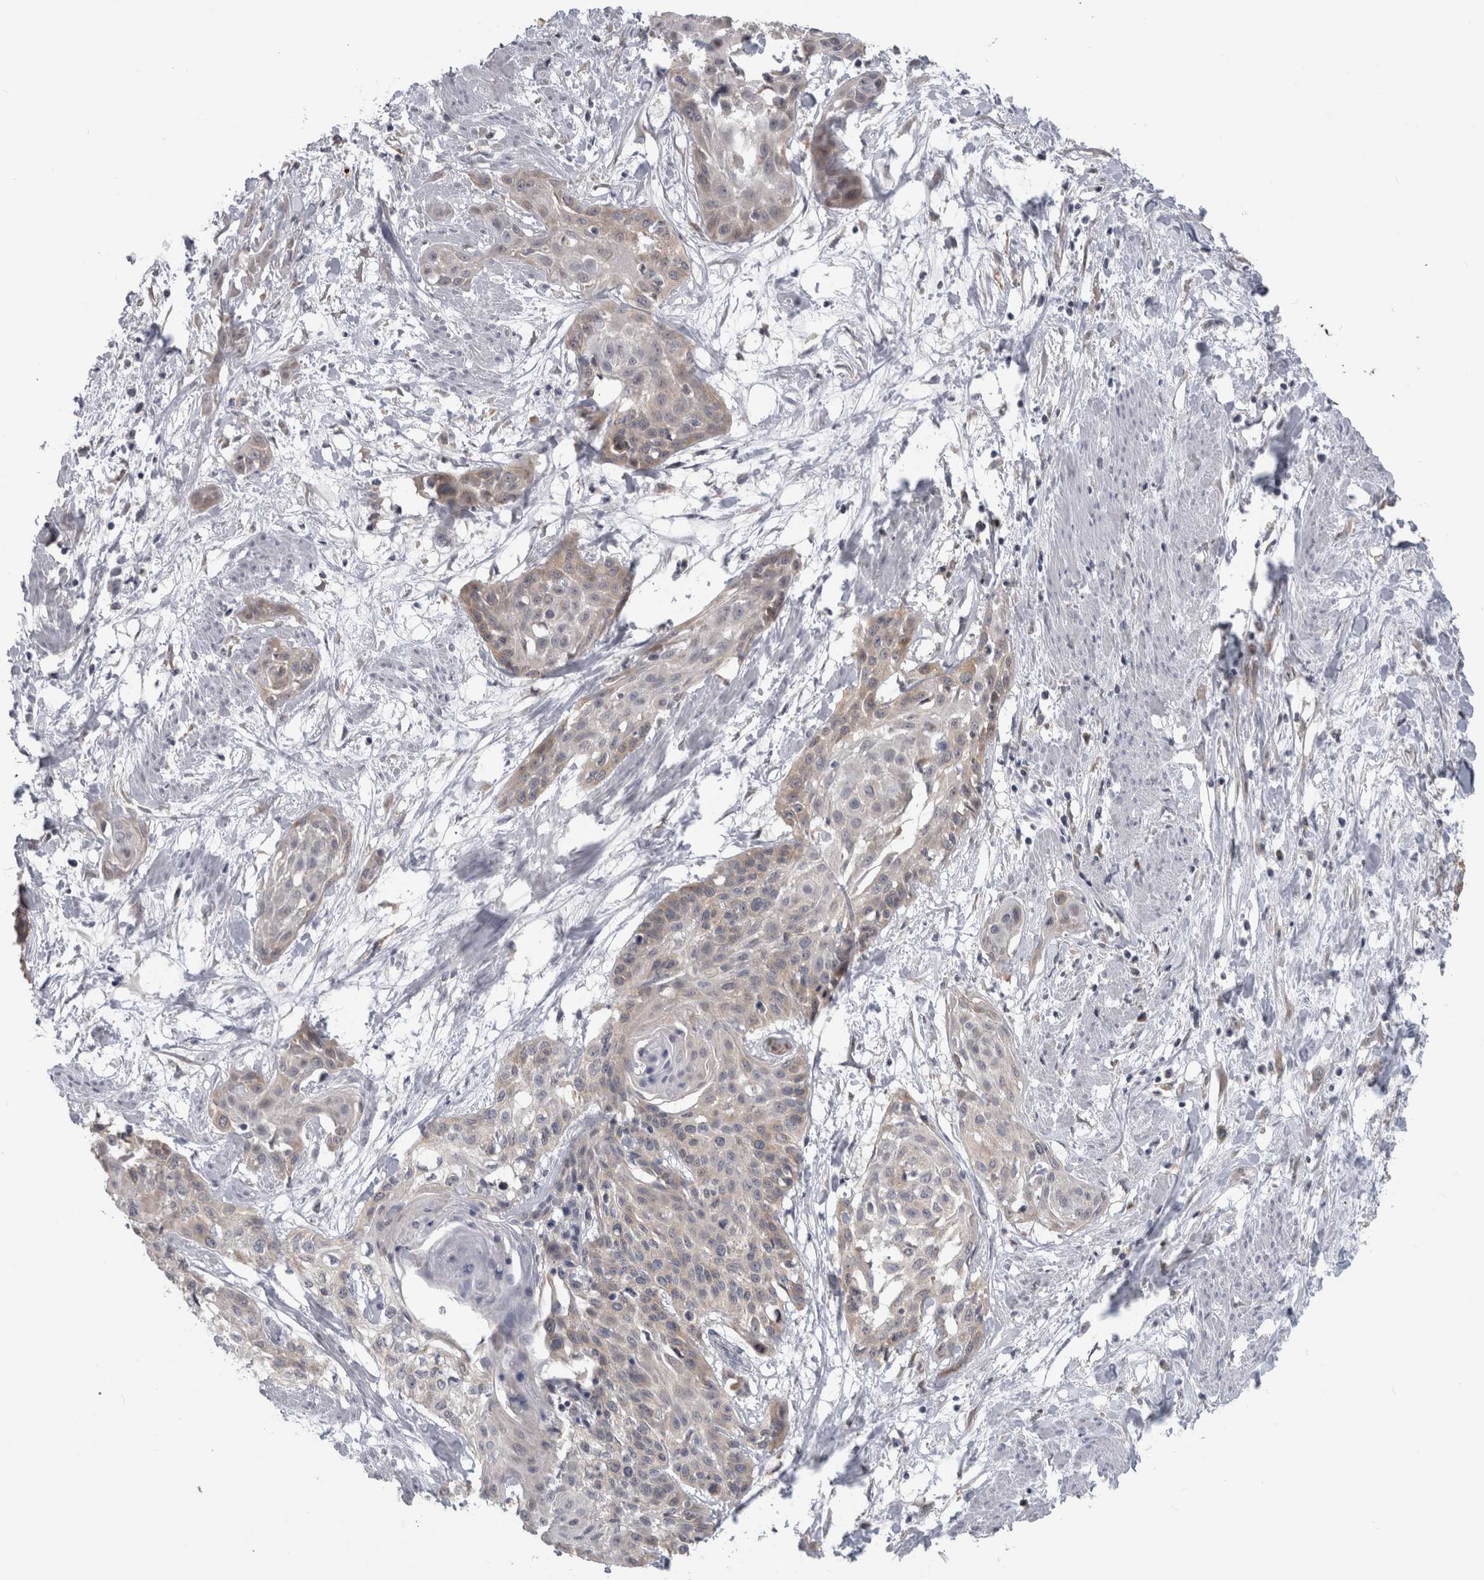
{"staining": {"intensity": "weak", "quantity": "<25%", "location": "cytoplasmic/membranous"}, "tissue": "cervical cancer", "cell_type": "Tumor cells", "image_type": "cancer", "snomed": [{"axis": "morphology", "description": "Squamous cell carcinoma, NOS"}, {"axis": "topography", "description": "Cervix"}], "caption": "Immunohistochemistry of human cervical cancer exhibits no staining in tumor cells. (Immunohistochemistry, brightfield microscopy, high magnification).", "gene": "TMEM242", "patient": {"sex": "female", "age": 57}}